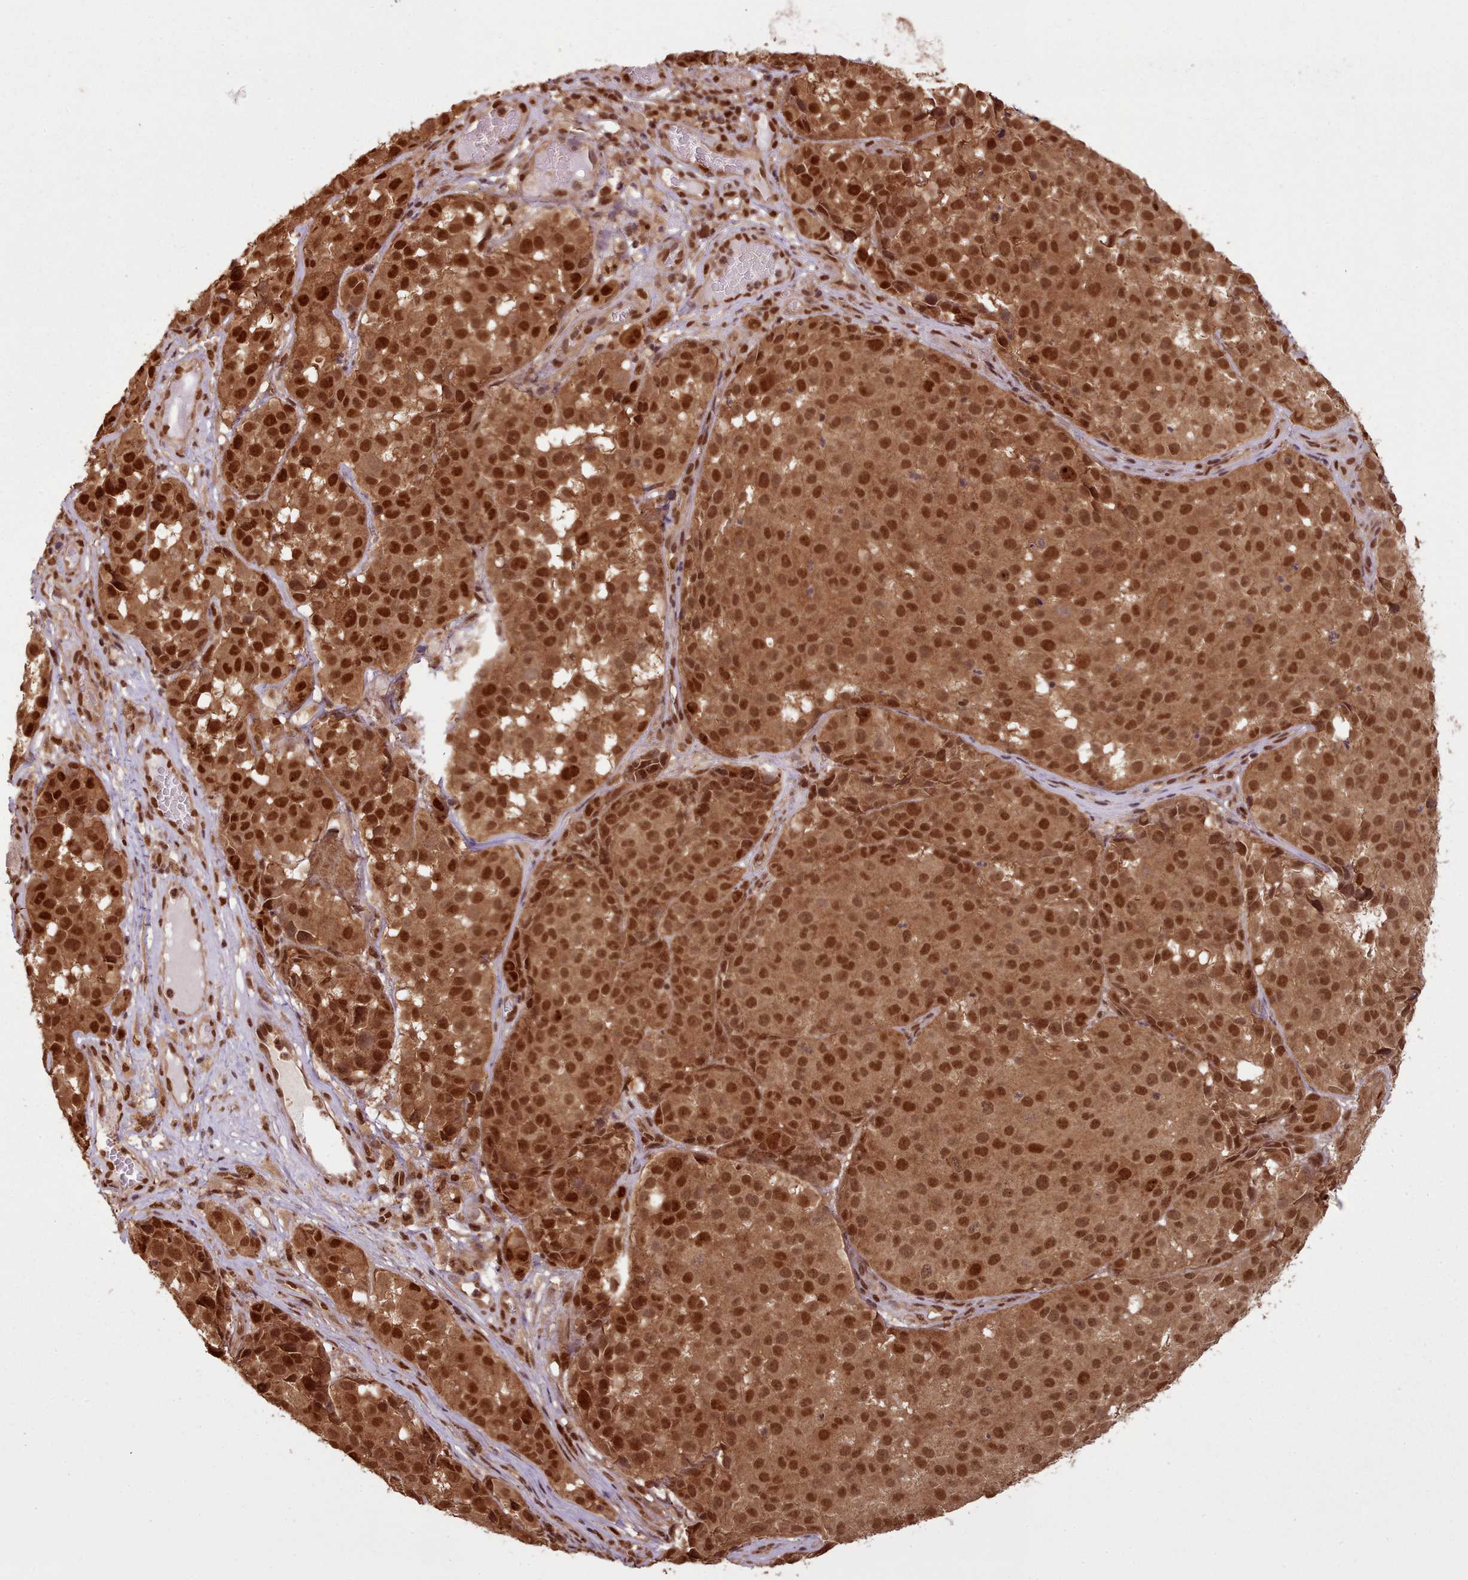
{"staining": {"intensity": "strong", "quantity": ">75%", "location": "cytoplasmic/membranous,nuclear"}, "tissue": "melanoma", "cell_type": "Tumor cells", "image_type": "cancer", "snomed": [{"axis": "morphology", "description": "Malignant melanoma, NOS"}, {"axis": "topography", "description": "Skin"}], "caption": "A photomicrograph of melanoma stained for a protein reveals strong cytoplasmic/membranous and nuclear brown staining in tumor cells.", "gene": "RPS27A", "patient": {"sex": "male", "age": 64}}